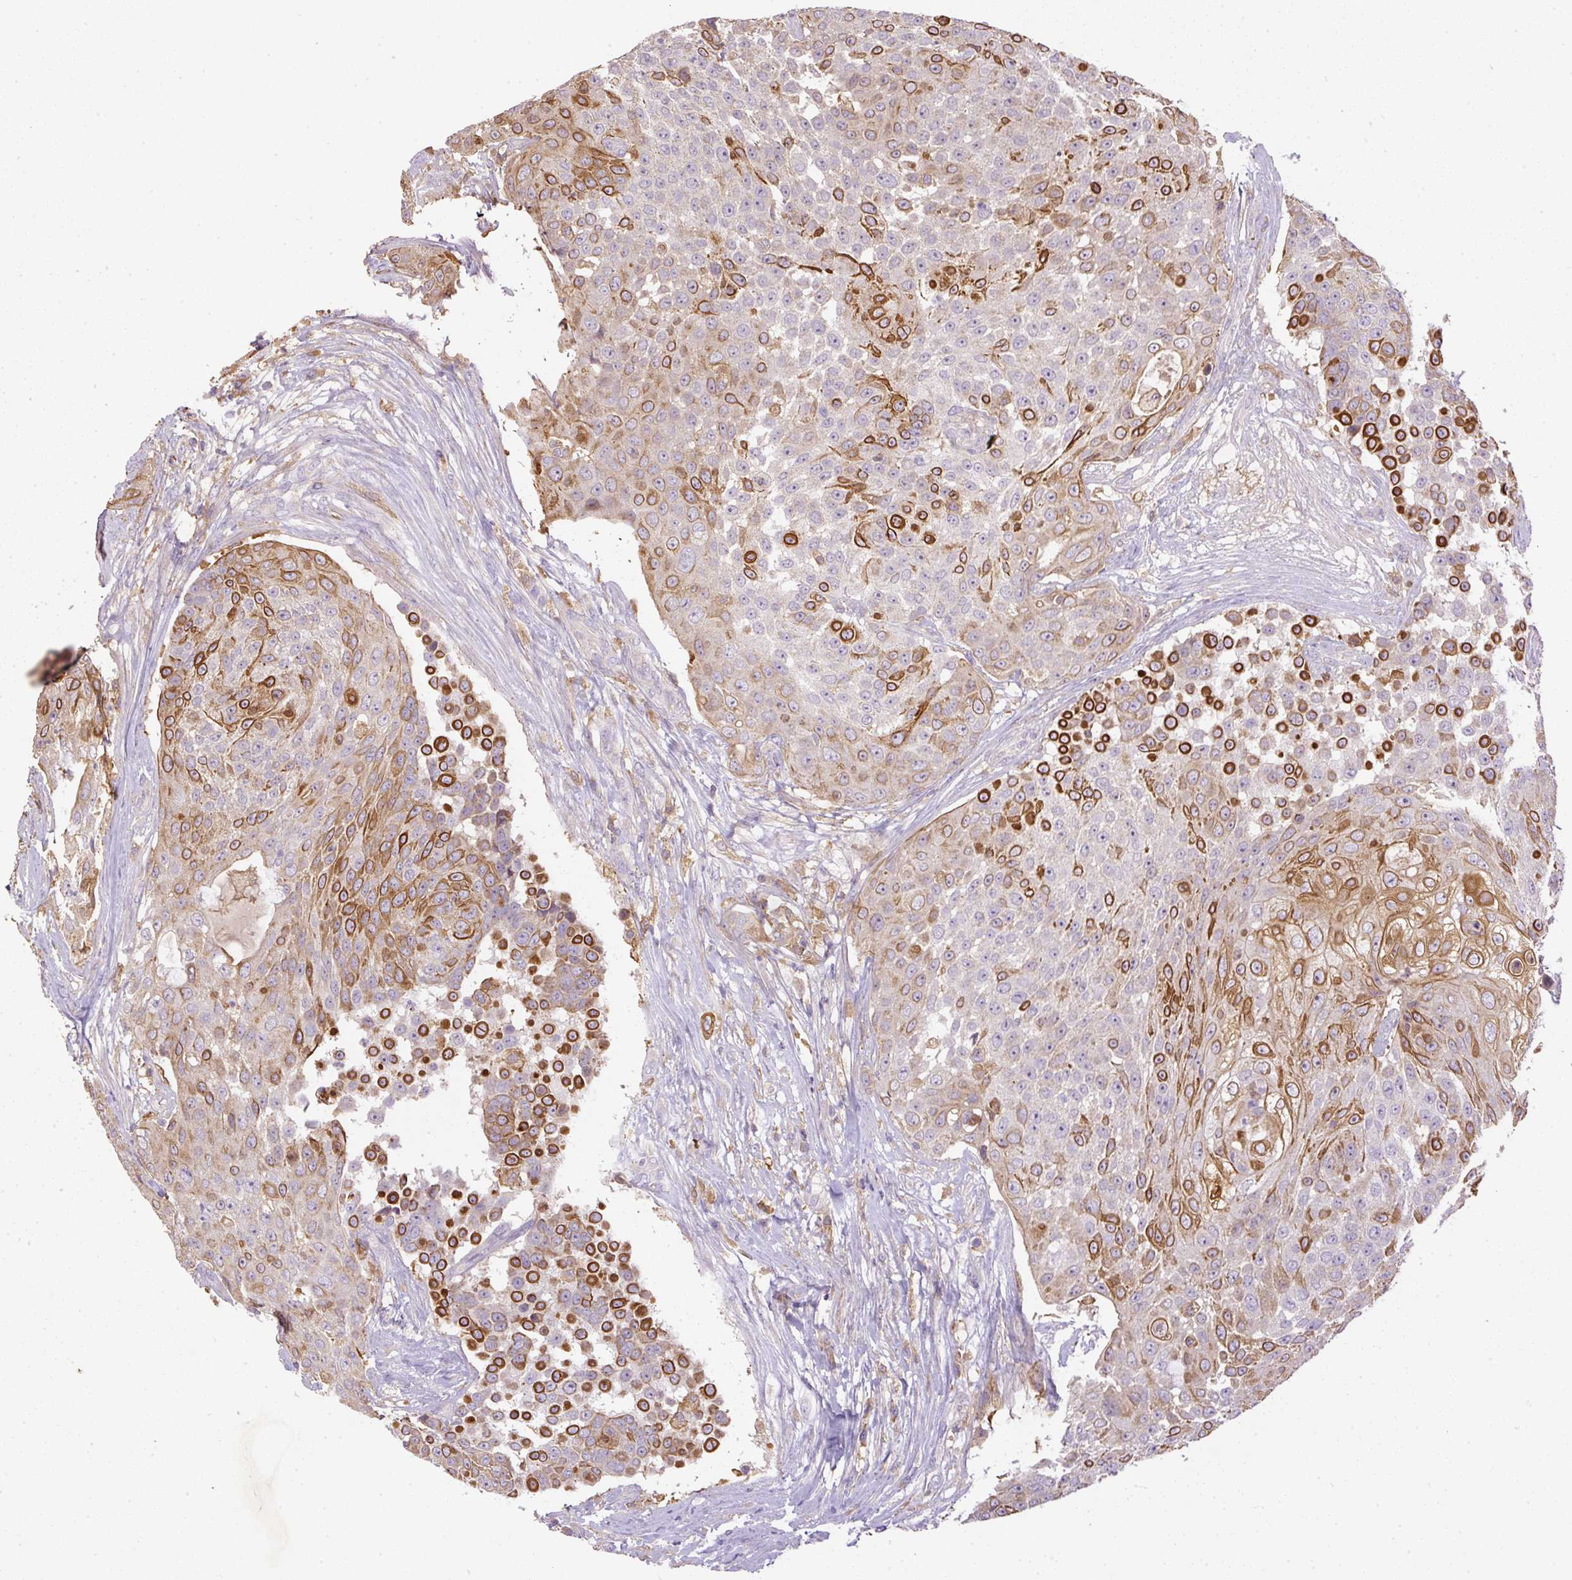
{"staining": {"intensity": "moderate", "quantity": "25%-75%", "location": "cytoplasmic/membranous"}, "tissue": "urothelial cancer", "cell_type": "Tumor cells", "image_type": "cancer", "snomed": [{"axis": "morphology", "description": "Urothelial carcinoma, High grade"}, {"axis": "topography", "description": "Urinary bladder"}], "caption": "High-power microscopy captured an IHC micrograph of urothelial carcinoma (high-grade), revealing moderate cytoplasmic/membranous expression in approximately 25%-75% of tumor cells. (DAB IHC with brightfield microscopy, high magnification).", "gene": "DAPK1", "patient": {"sex": "female", "age": 63}}